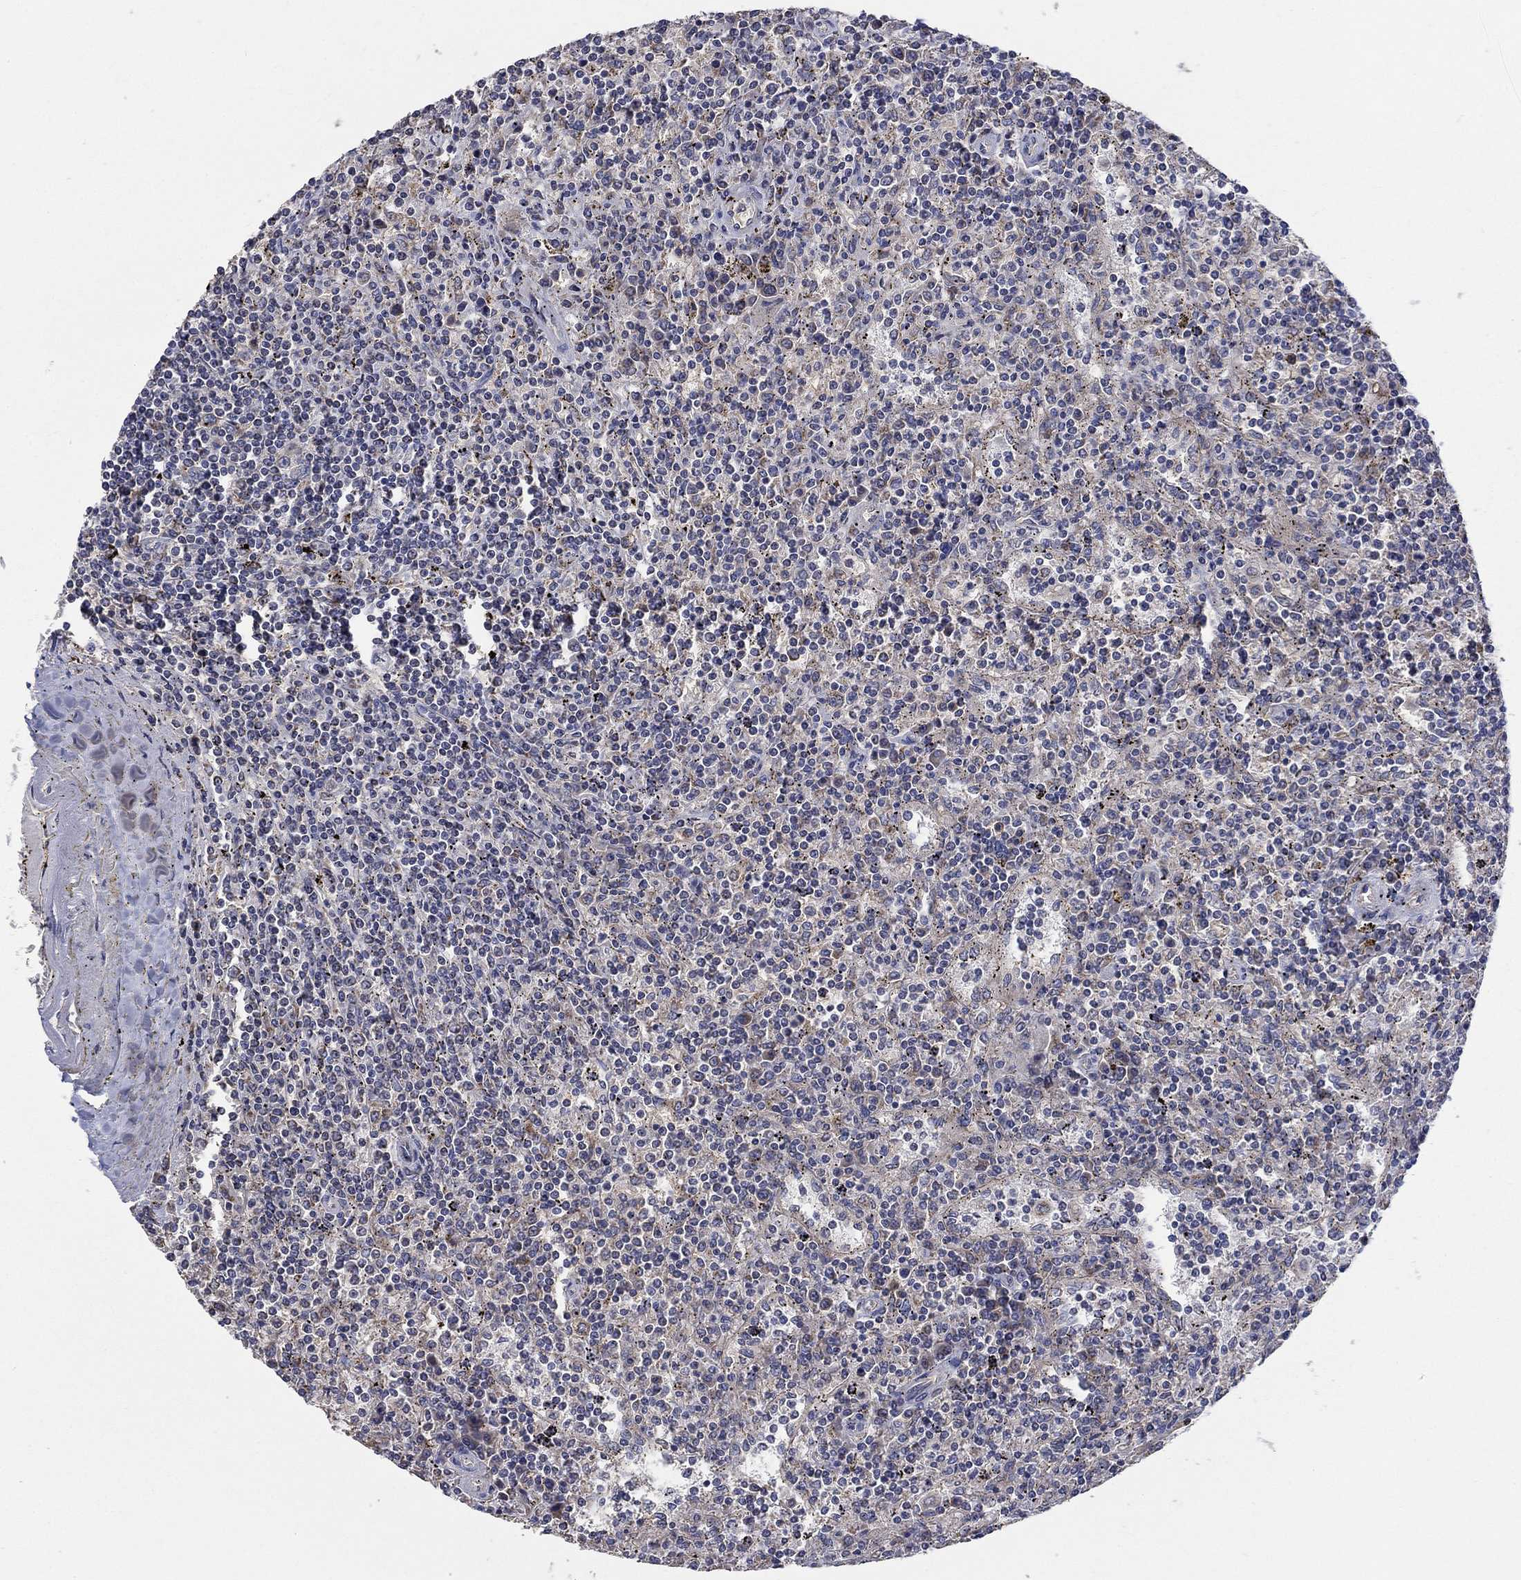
{"staining": {"intensity": "negative", "quantity": "none", "location": "none"}, "tissue": "lymphoma", "cell_type": "Tumor cells", "image_type": "cancer", "snomed": [{"axis": "morphology", "description": "Malignant lymphoma, non-Hodgkin's type, Low grade"}, {"axis": "topography", "description": "Spleen"}], "caption": "Immunohistochemistry (IHC) micrograph of neoplastic tissue: human lymphoma stained with DAB demonstrates no significant protein expression in tumor cells.", "gene": "UGT8", "patient": {"sex": "male", "age": 62}}